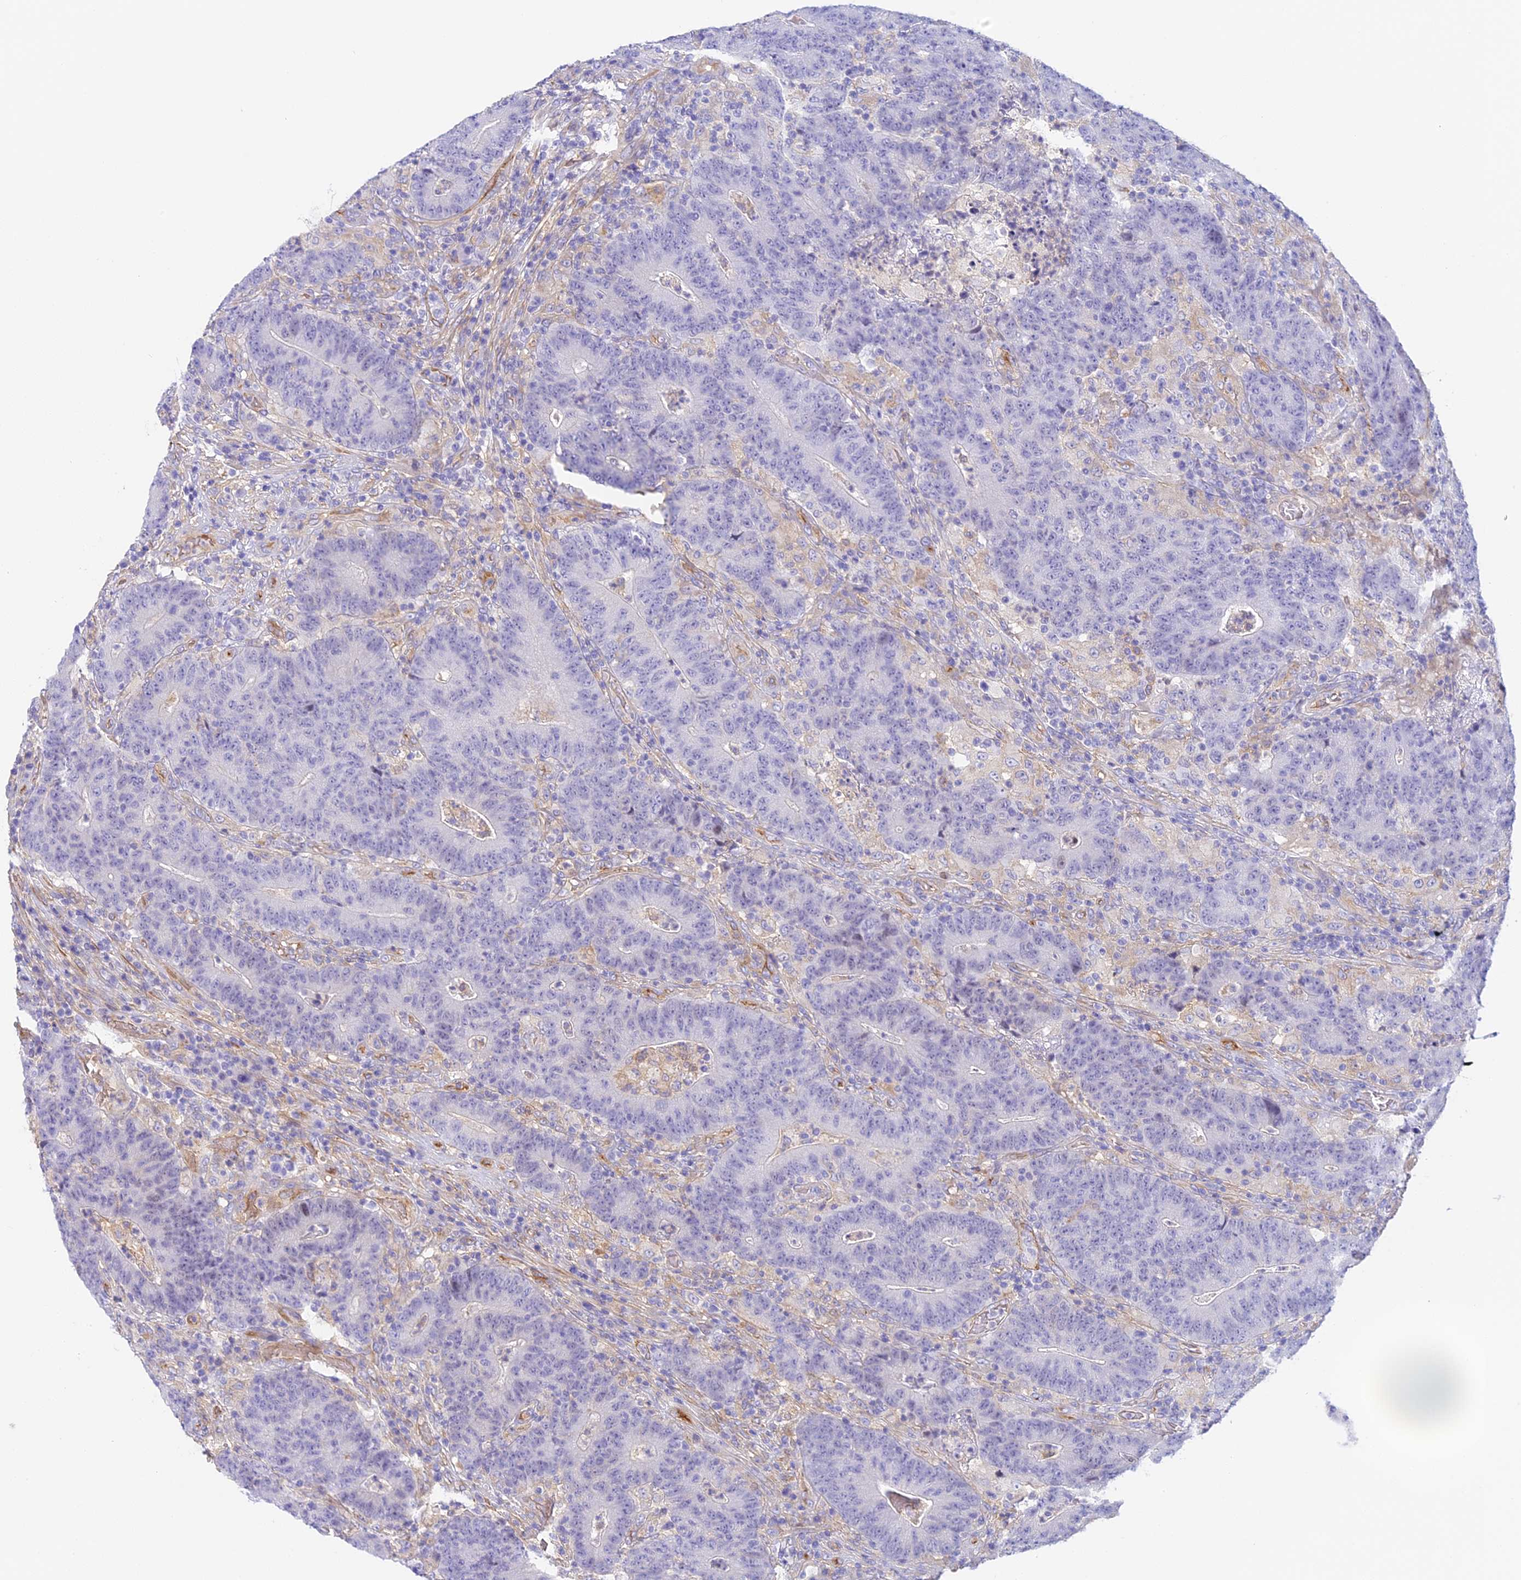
{"staining": {"intensity": "negative", "quantity": "none", "location": "none"}, "tissue": "colorectal cancer", "cell_type": "Tumor cells", "image_type": "cancer", "snomed": [{"axis": "morphology", "description": "Normal tissue, NOS"}, {"axis": "morphology", "description": "Adenocarcinoma, NOS"}, {"axis": "topography", "description": "Colon"}], "caption": "Tumor cells show no significant expression in colorectal cancer.", "gene": "HOMER3", "patient": {"sex": "female", "age": 75}}